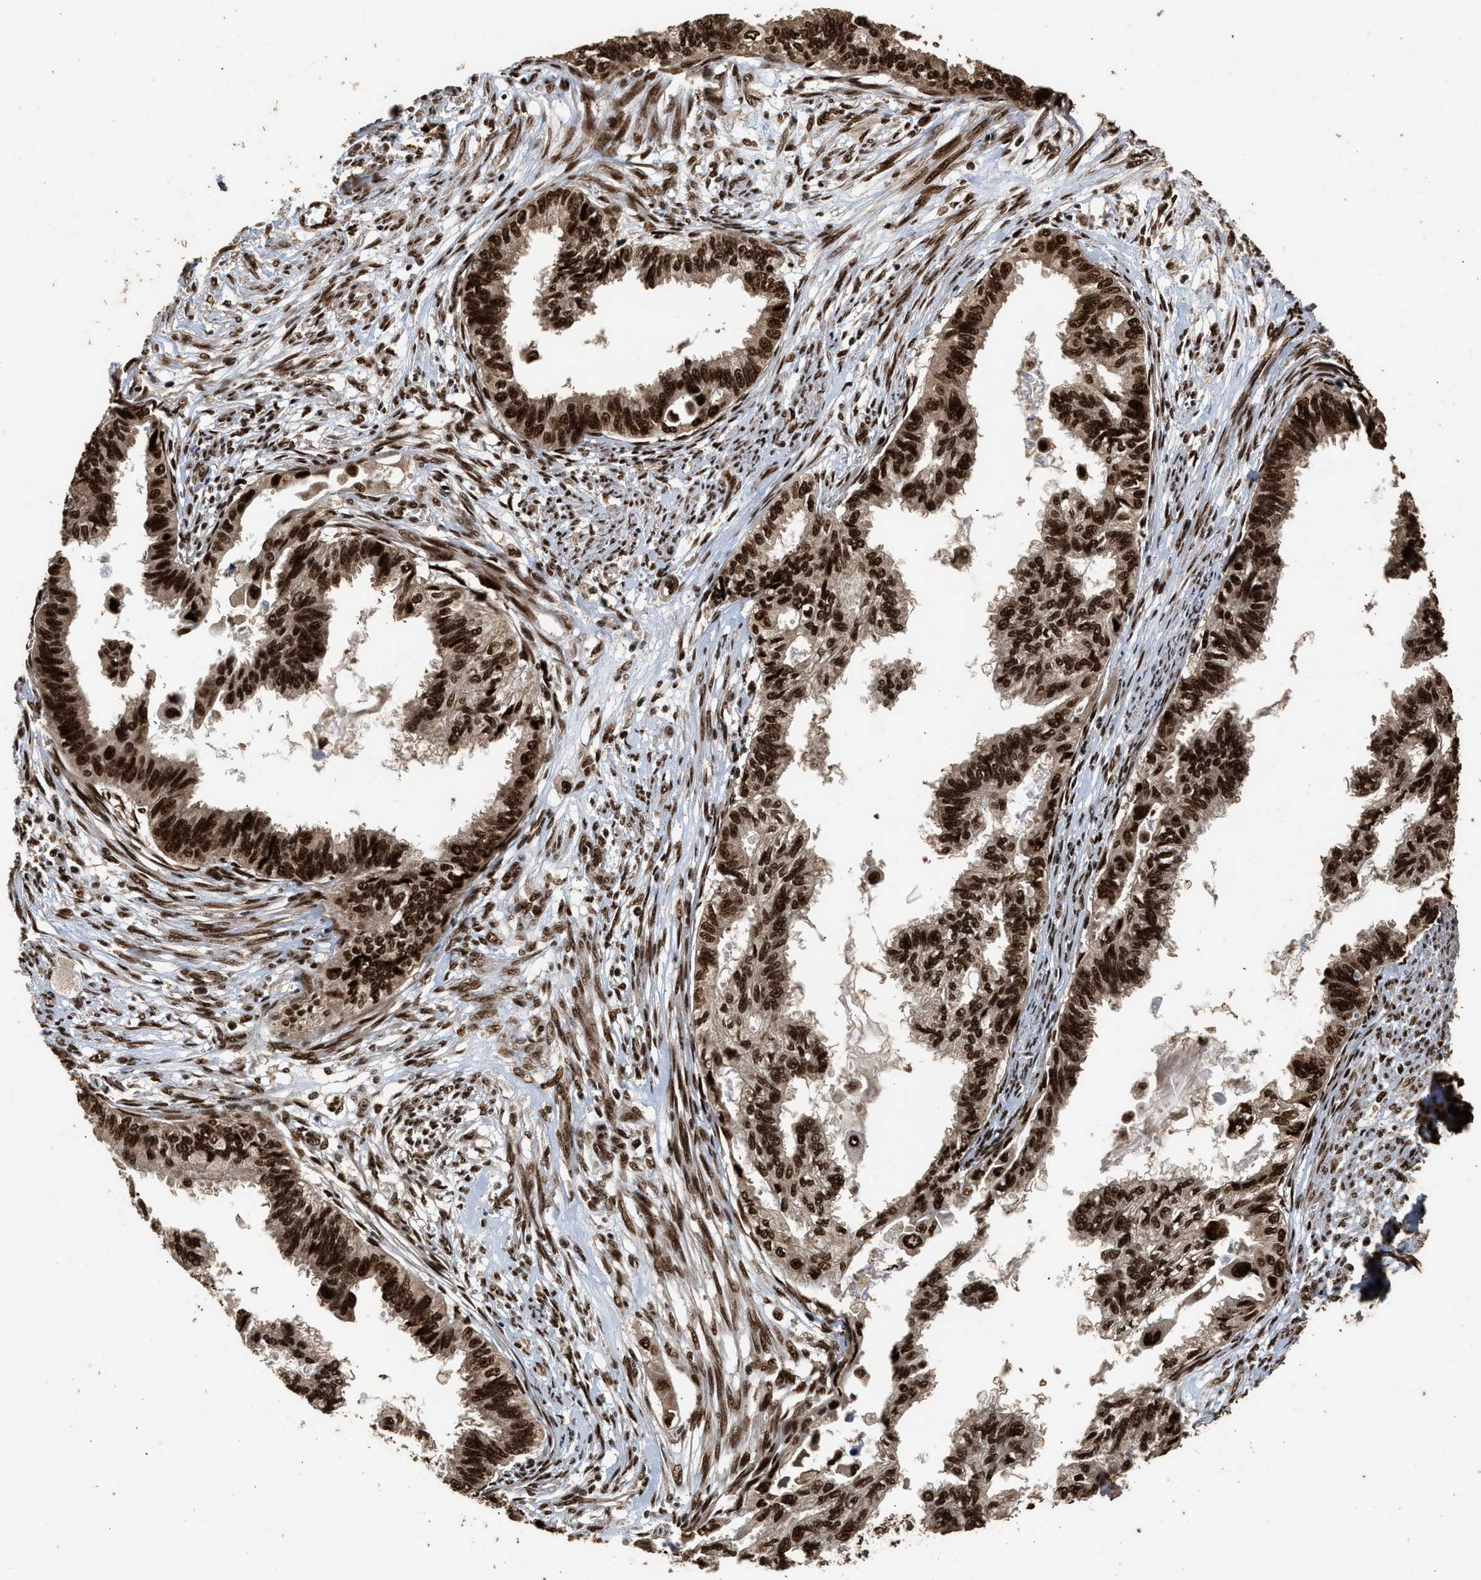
{"staining": {"intensity": "strong", "quantity": ">75%", "location": "cytoplasmic/membranous,nuclear"}, "tissue": "cervical cancer", "cell_type": "Tumor cells", "image_type": "cancer", "snomed": [{"axis": "morphology", "description": "Normal tissue, NOS"}, {"axis": "morphology", "description": "Adenocarcinoma, NOS"}, {"axis": "topography", "description": "Cervix"}, {"axis": "topography", "description": "Endometrium"}], "caption": "IHC of cervical adenocarcinoma exhibits high levels of strong cytoplasmic/membranous and nuclear staining in approximately >75% of tumor cells.", "gene": "PPP4R3B", "patient": {"sex": "female", "age": 86}}